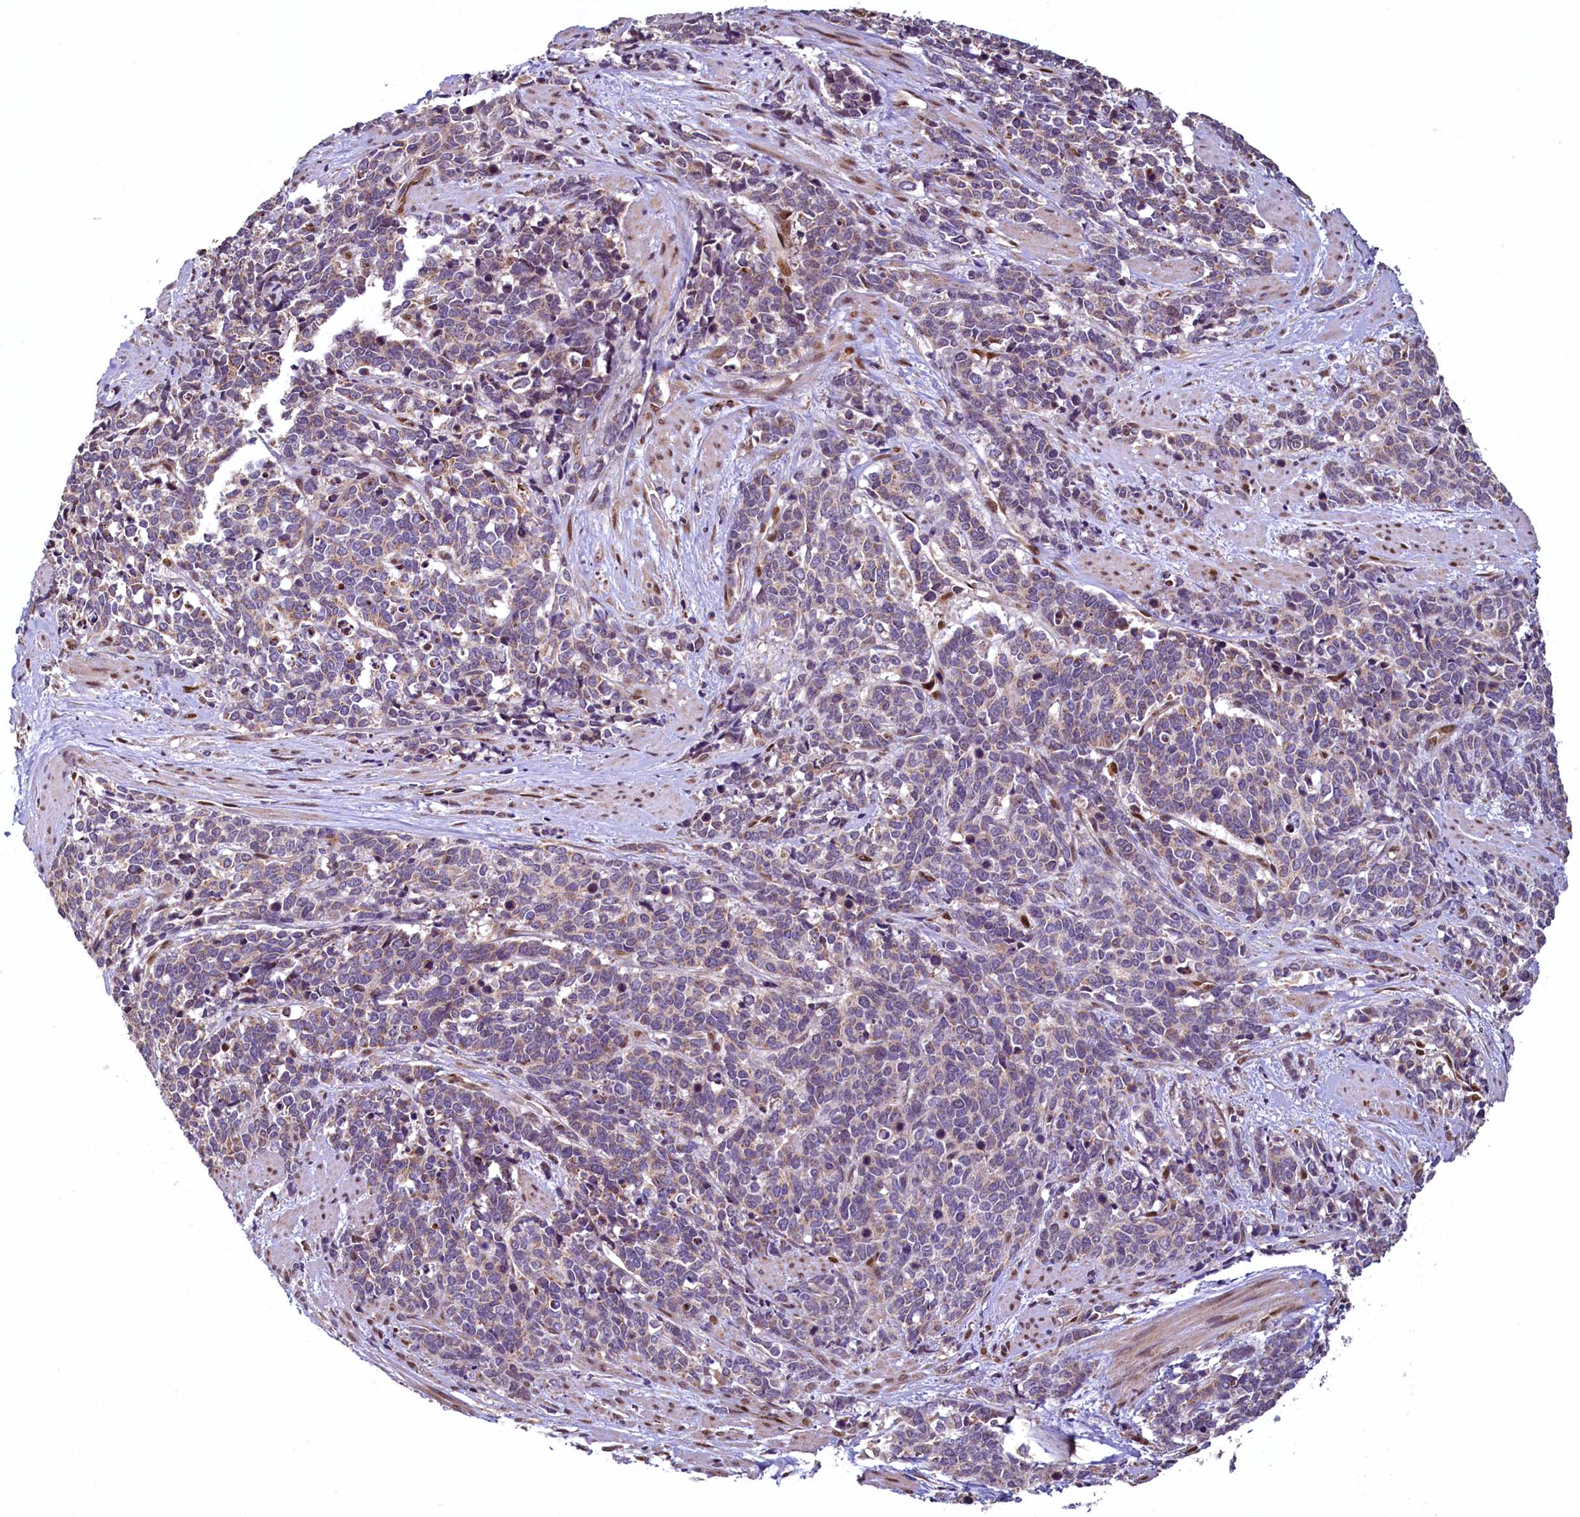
{"staining": {"intensity": "negative", "quantity": "none", "location": "none"}, "tissue": "cervical cancer", "cell_type": "Tumor cells", "image_type": "cancer", "snomed": [{"axis": "morphology", "description": "Squamous cell carcinoma, NOS"}, {"axis": "topography", "description": "Cervix"}], "caption": "Immunohistochemistry image of squamous cell carcinoma (cervical) stained for a protein (brown), which displays no positivity in tumor cells. (DAB (3,3'-diaminobenzidine) IHC, high magnification).", "gene": "ZNF577", "patient": {"sex": "female", "age": 60}}